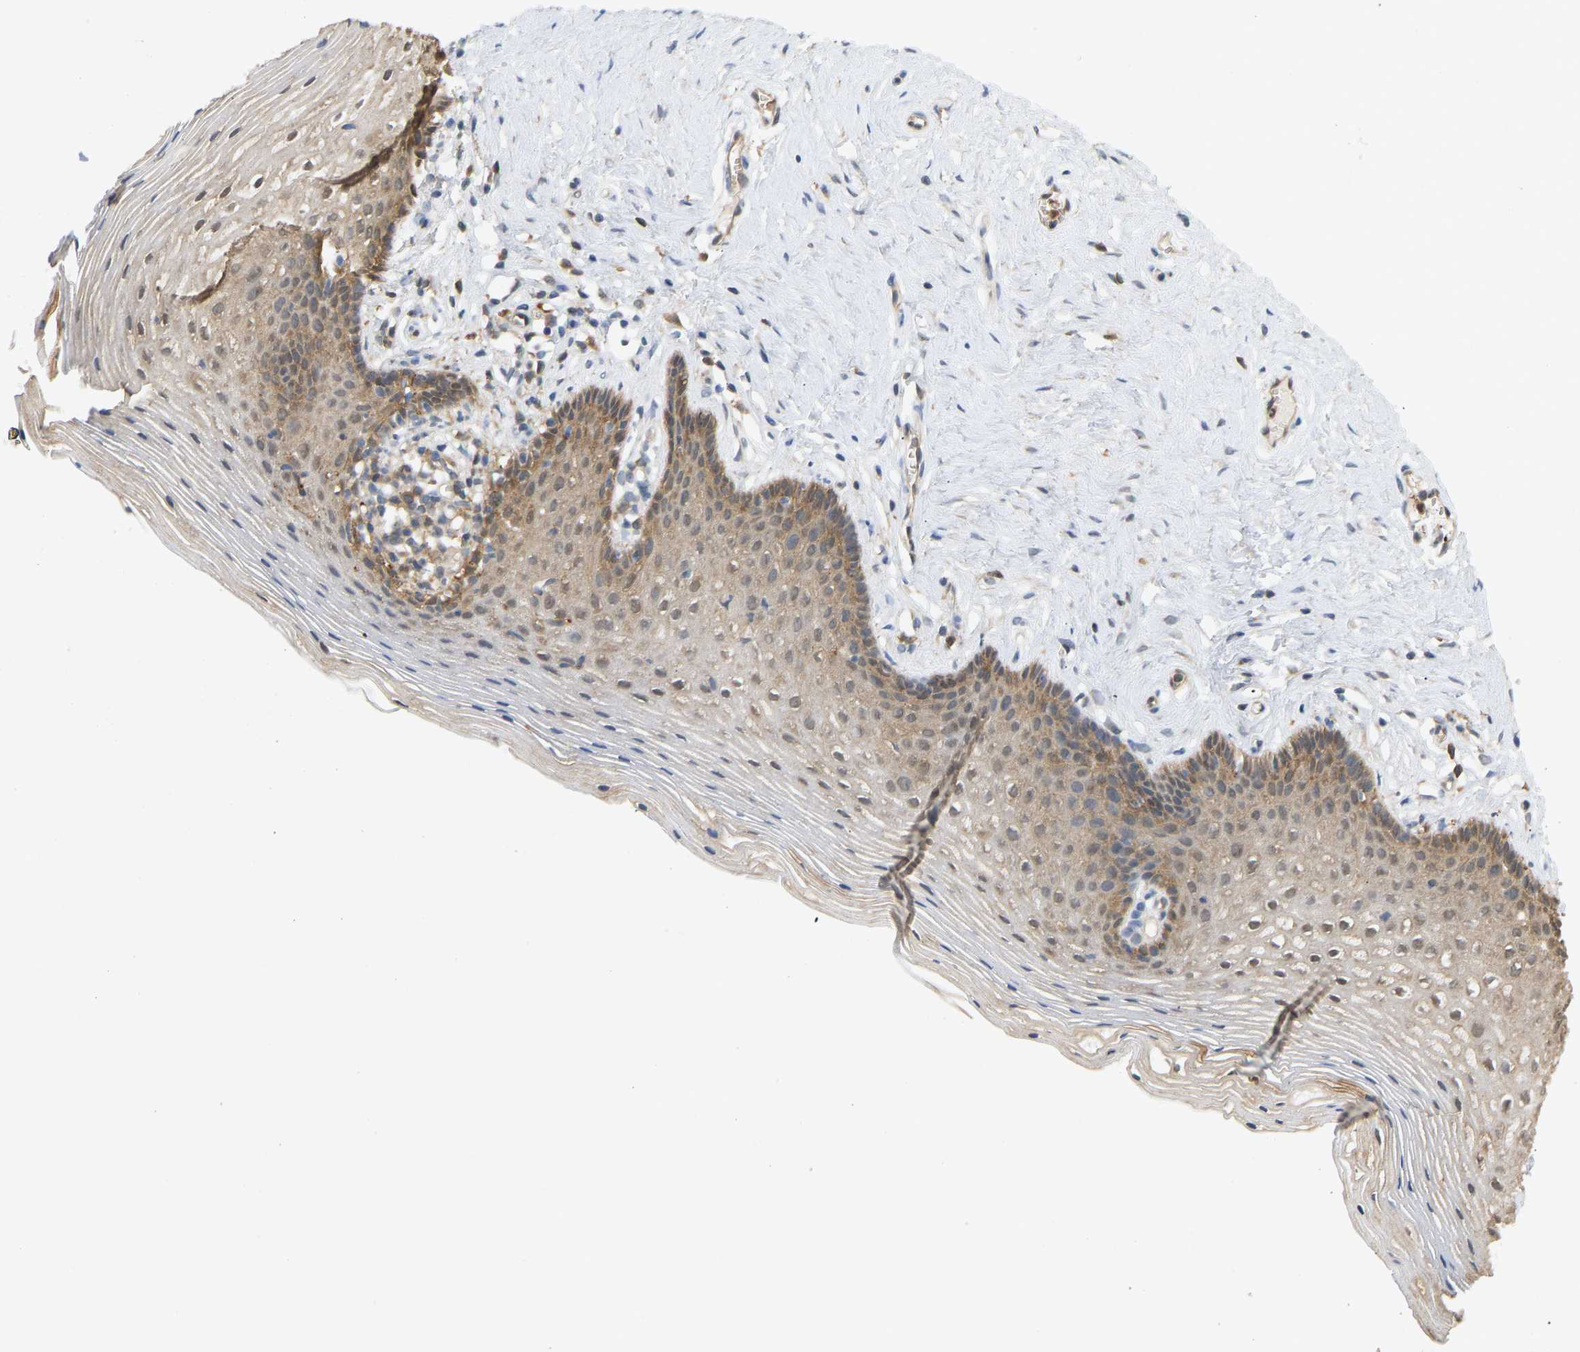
{"staining": {"intensity": "moderate", "quantity": "25%-75%", "location": "cytoplasmic/membranous"}, "tissue": "vagina", "cell_type": "Squamous epithelial cells", "image_type": "normal", "snomed": [{"axis": "morphology", "description": "Normal tissue, NOS"}, {"axis": "topography", "description": "Vagina"}], "caption": "Moderate cytoplasmic/membranous protein staining is present in about 25%-75% of squamous epithelial cells in vagina.", "gene": "ENO1", "patient": {"sex": "female", "age": 32}}